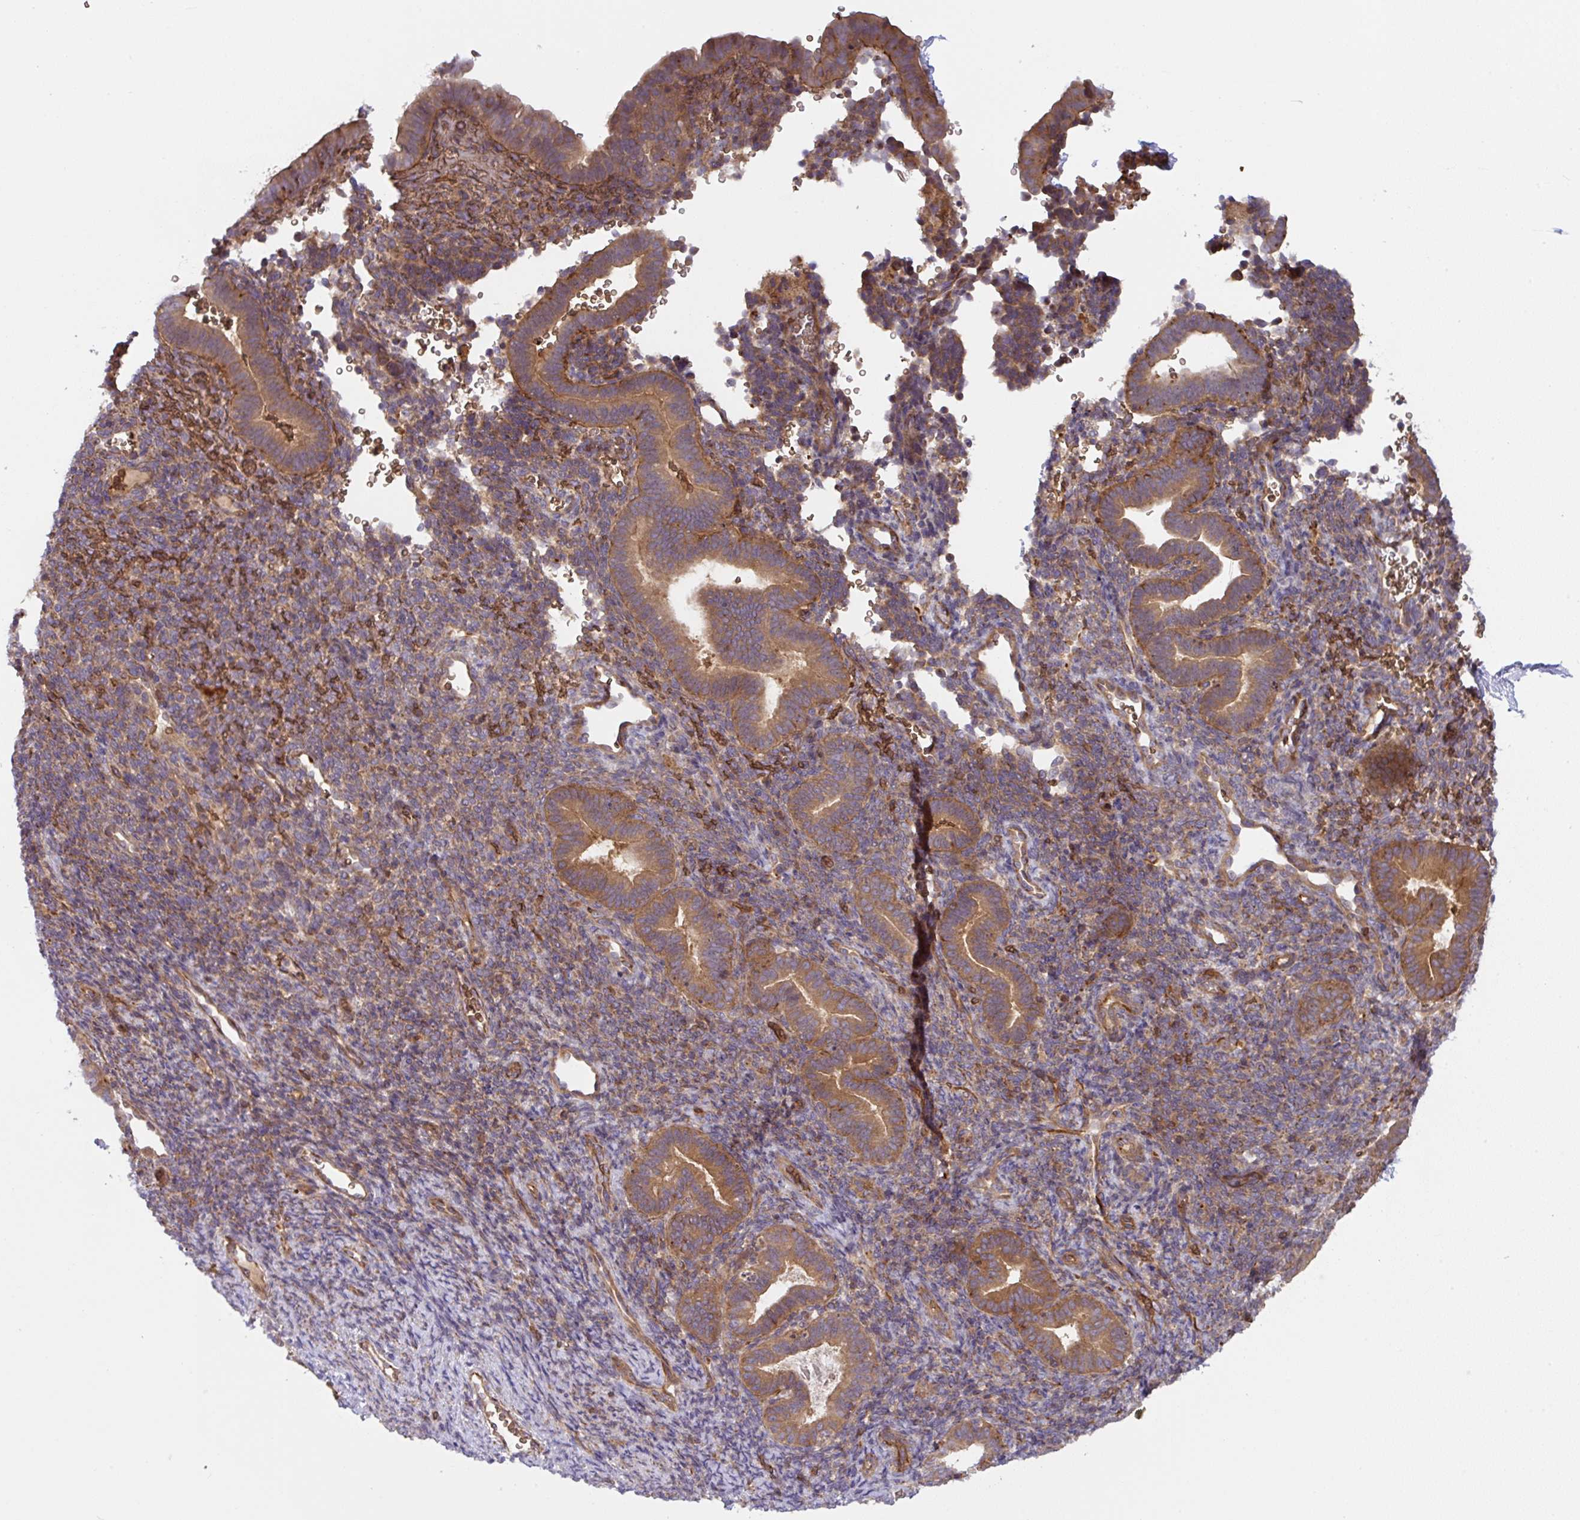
{"staining": {"intensity": "moderate", "quantity": ">75%", "location": "cytoplasmic/membranous"}, "tissue": "endometrium", "cell_type": "Cells in endometrial stroma", "image_type": "normal", "snomed": [{"axis": "morphology", "description": "Normal tissue, NOS"}, {"axis": "topography", "description": "Endometrium"}], "caption": "Immunohistochemistry of normal human endometrium exhibits medium levels of moderate cytoplasmic/membranous positivity in approximately >75% of cells in endometrial stroma. The protein of interest is shown in brown color, while the nuclei are stained blue.", "gene": "APOBEC3D", "patient": {"sex": "female", "age": 34}}